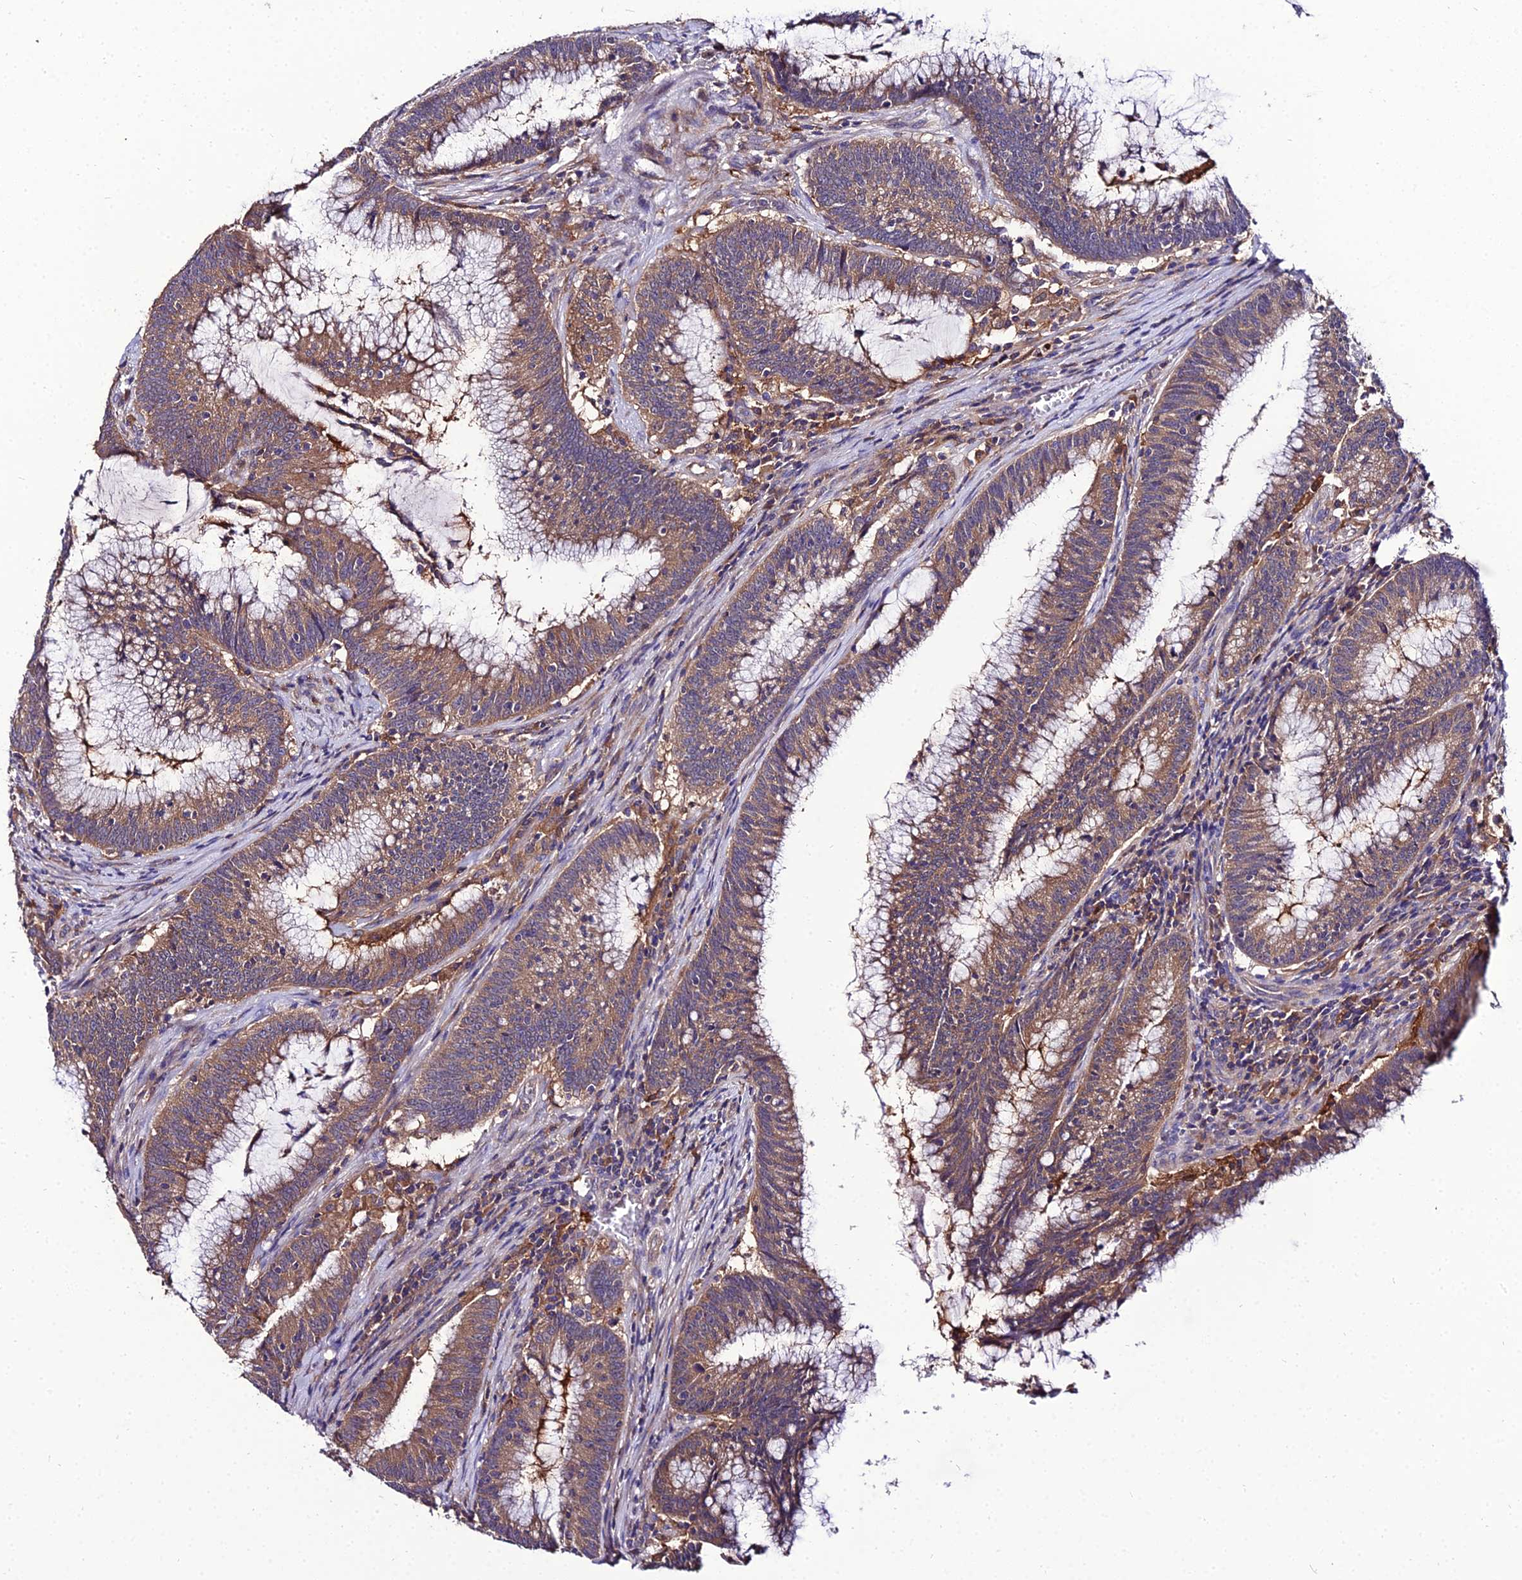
{"staining": {"intensity": "moderate", "quantity": ">75%", "location": "cytoplasmic/membranous"}, "tissue": "colorectal cancer", "cell_type": "Tumor cells", "image_type": "cancer", "snomed": [{"axis": "morphology", "description": "Adenocarcinoma, NOS"}, {"axis": "topography", "description": "Rectum"}], "caption": "Immunohistochemical staining of colorectal adenocarcinoma exhibits moderate cytoplasmic/membranous protein positivity in about >75% of tumor cells.", "gene": "C2orf69", "patient": {"sex": "female", "age": 77}}